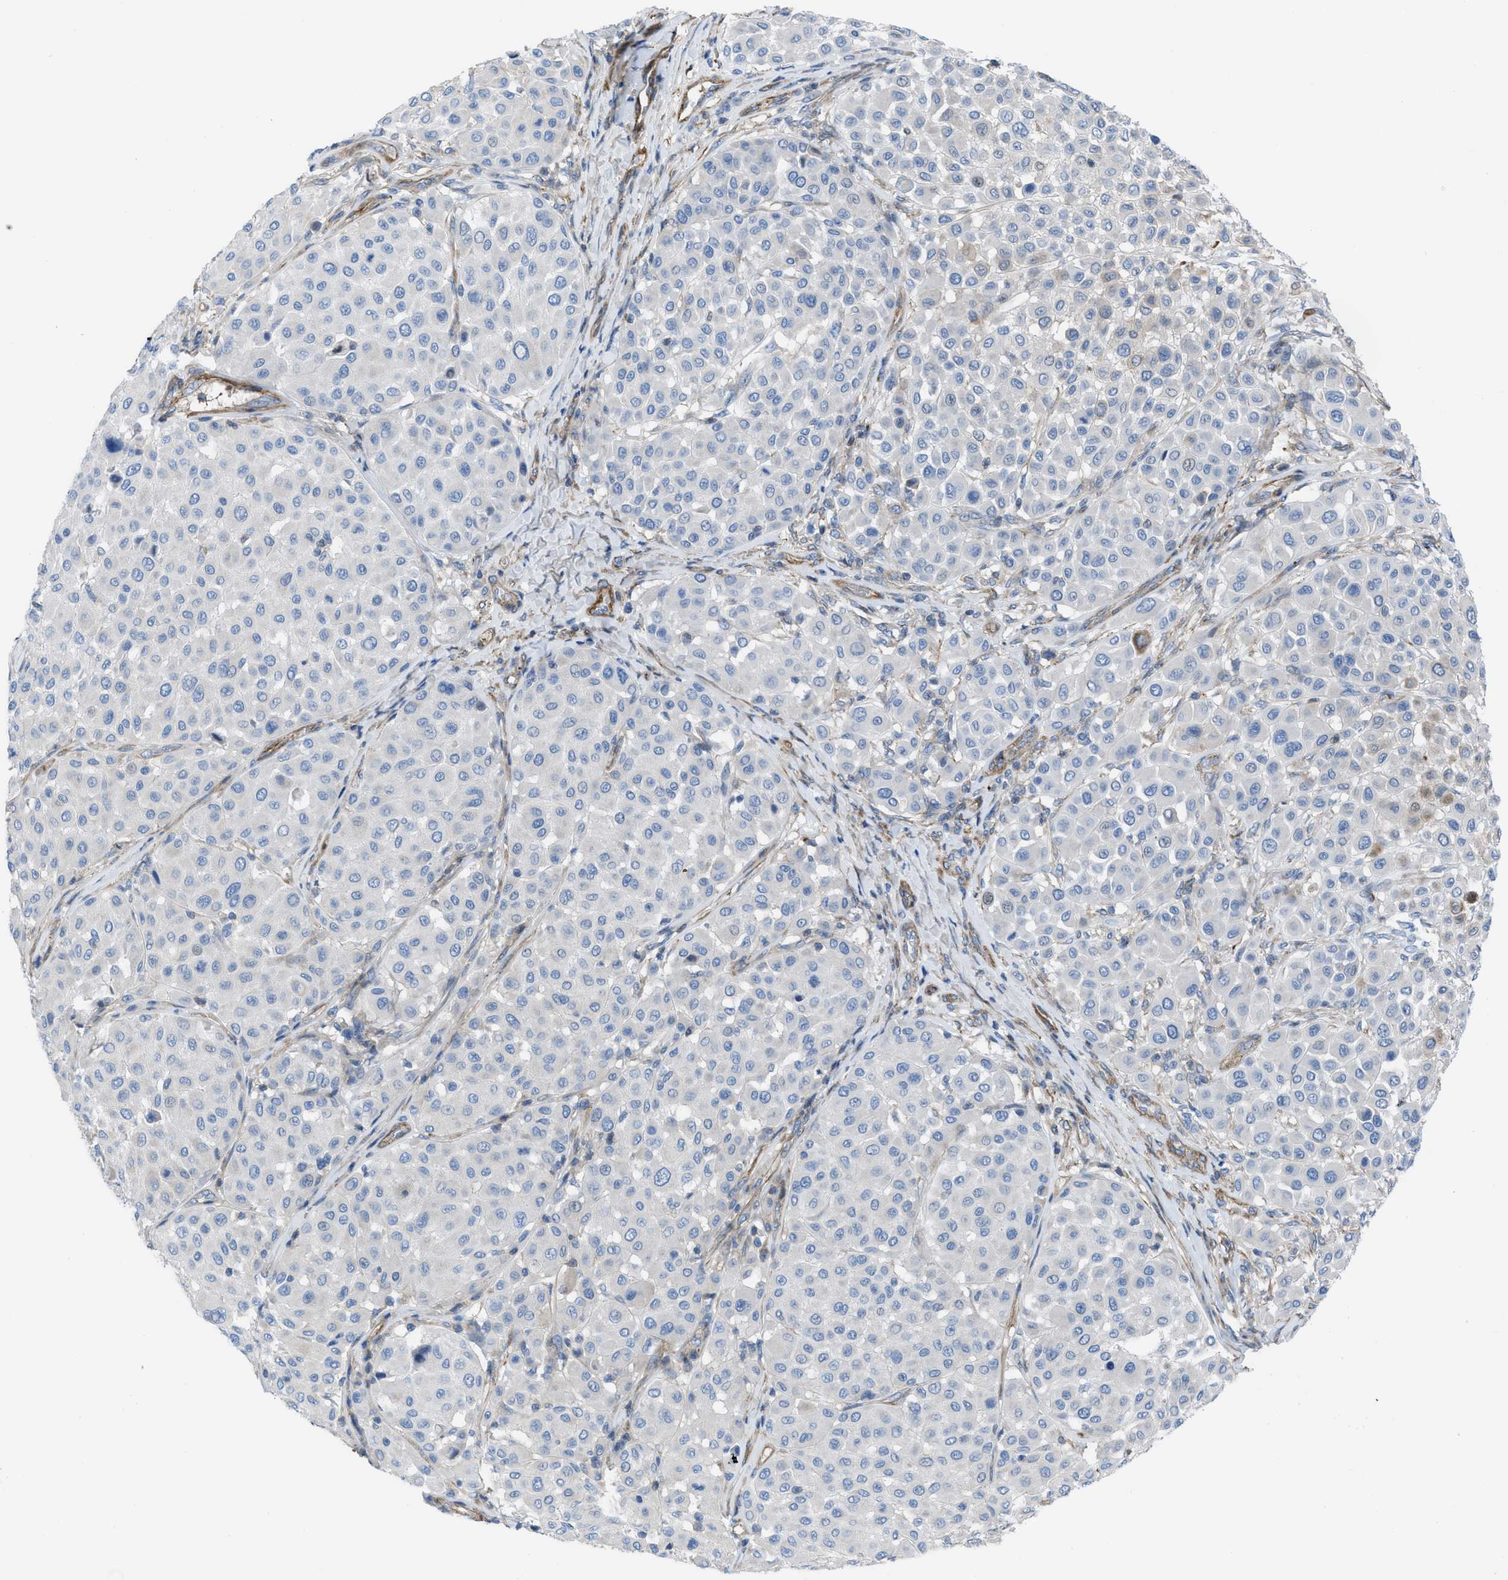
{"staining": {"intensity": "negative", "quantity": "none", "location": "none"}, "tissue": "melanoma", "cell_type": "Tumor cells", "image_type": "cancer", "snomed": [{"axis": "morphology", "description": "Malignant melanoma, Metastatic site"}, {"axis": "topography", "description": "Soft tissue"}], "caption": "Human melanoma stained for a protein using IHC demonstrates no positivity in tumor cells.", "gene": "KCNH7", "patient": {"sex": "male", "age": 41}}